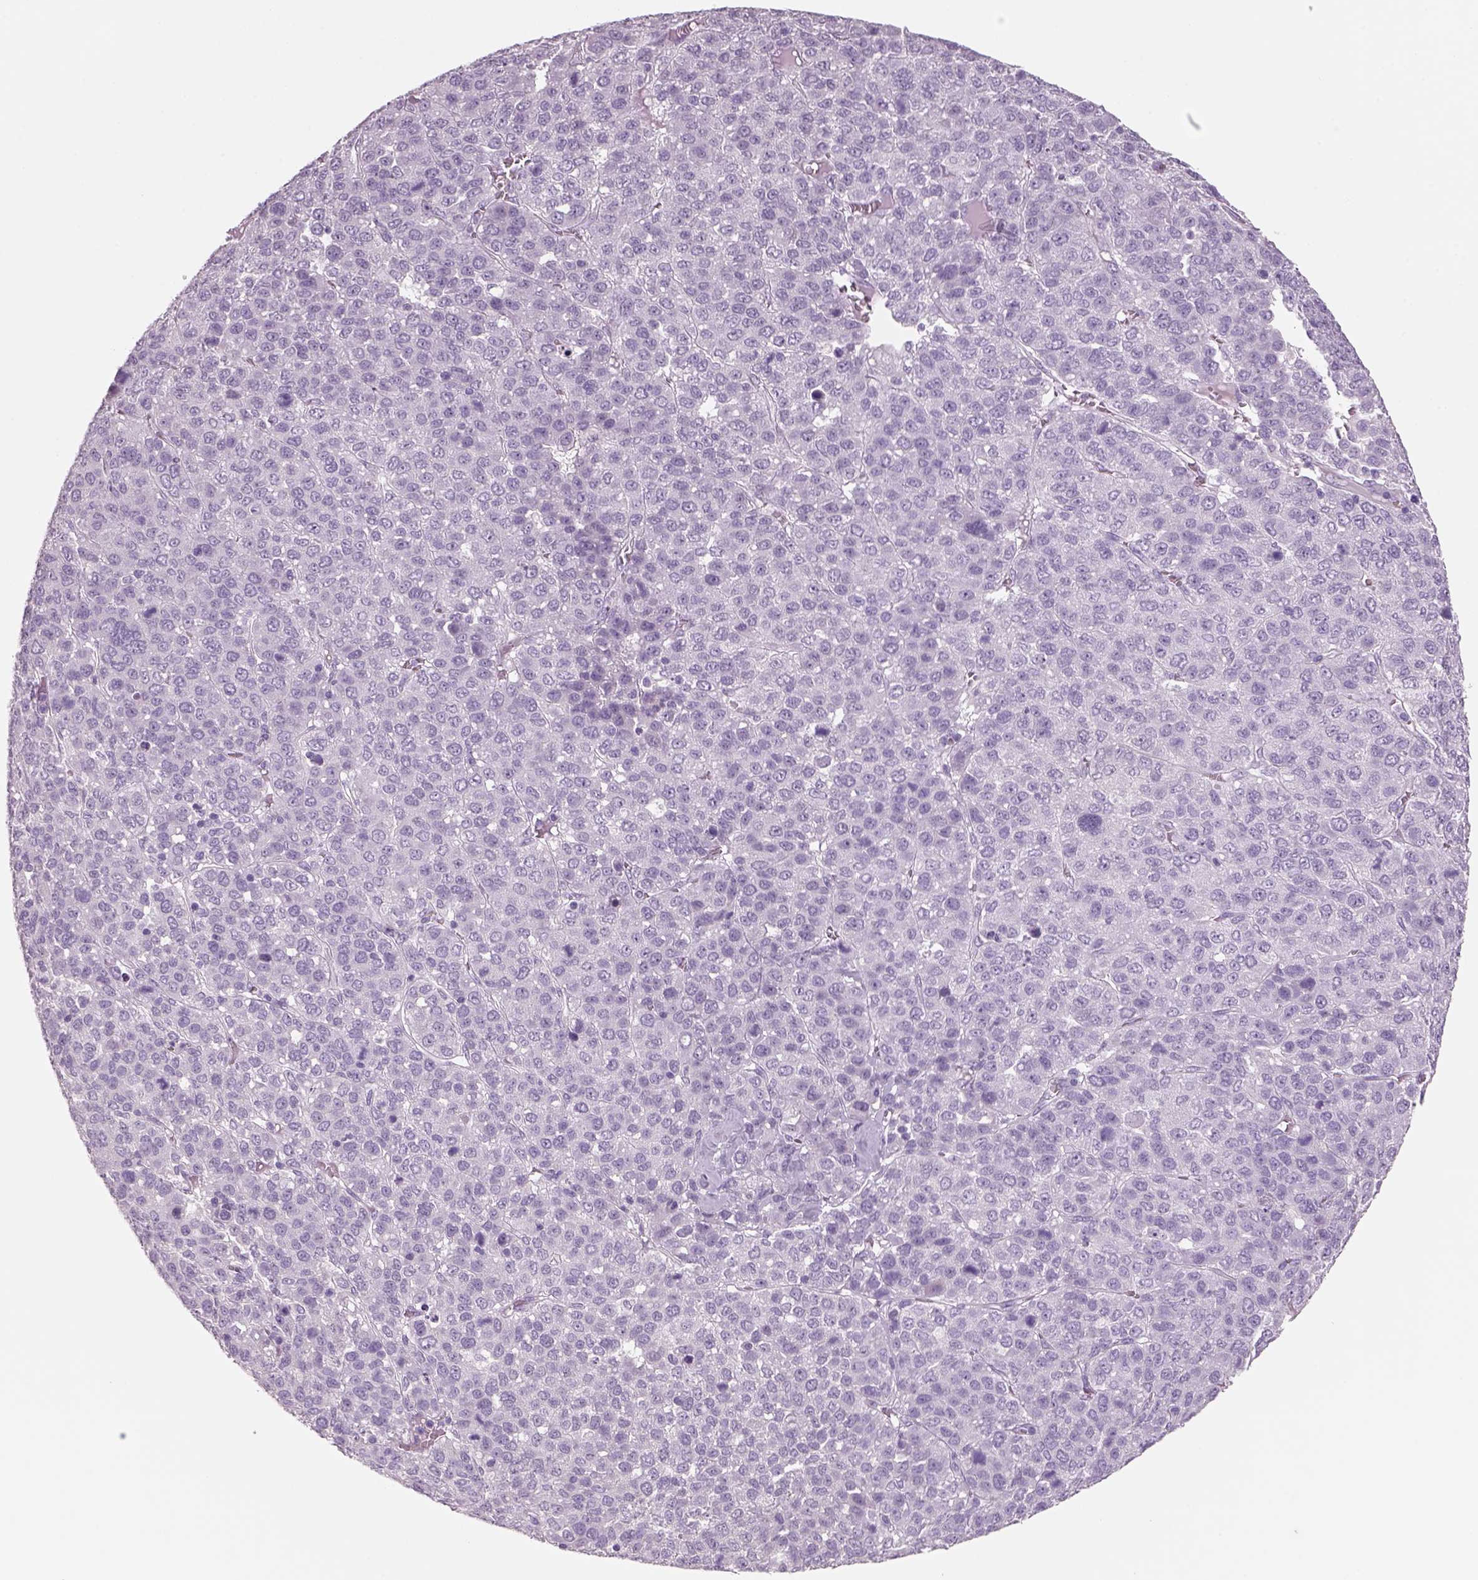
{"staining": {"intensity": "negative", "quantity": "none", "location": "none"}, "tissue": "liver cancer", "cell_type": "Tumor cells", "image_type": "cancer", "snomed": [{"axis": "morphology", "description": "Carcinoma, Hepatocellular, NOS"}, {"axis": "topography", "description": "Liver"}], "caption": "This image is of liver hepatocellular carcinoma stained with IHC to label a protein in brown with the nuclei are counter-stained blue. There is no positivity in tumor cells.", "gene": "SLC6A2", "patient": {"sex": "male", "age": 69}}